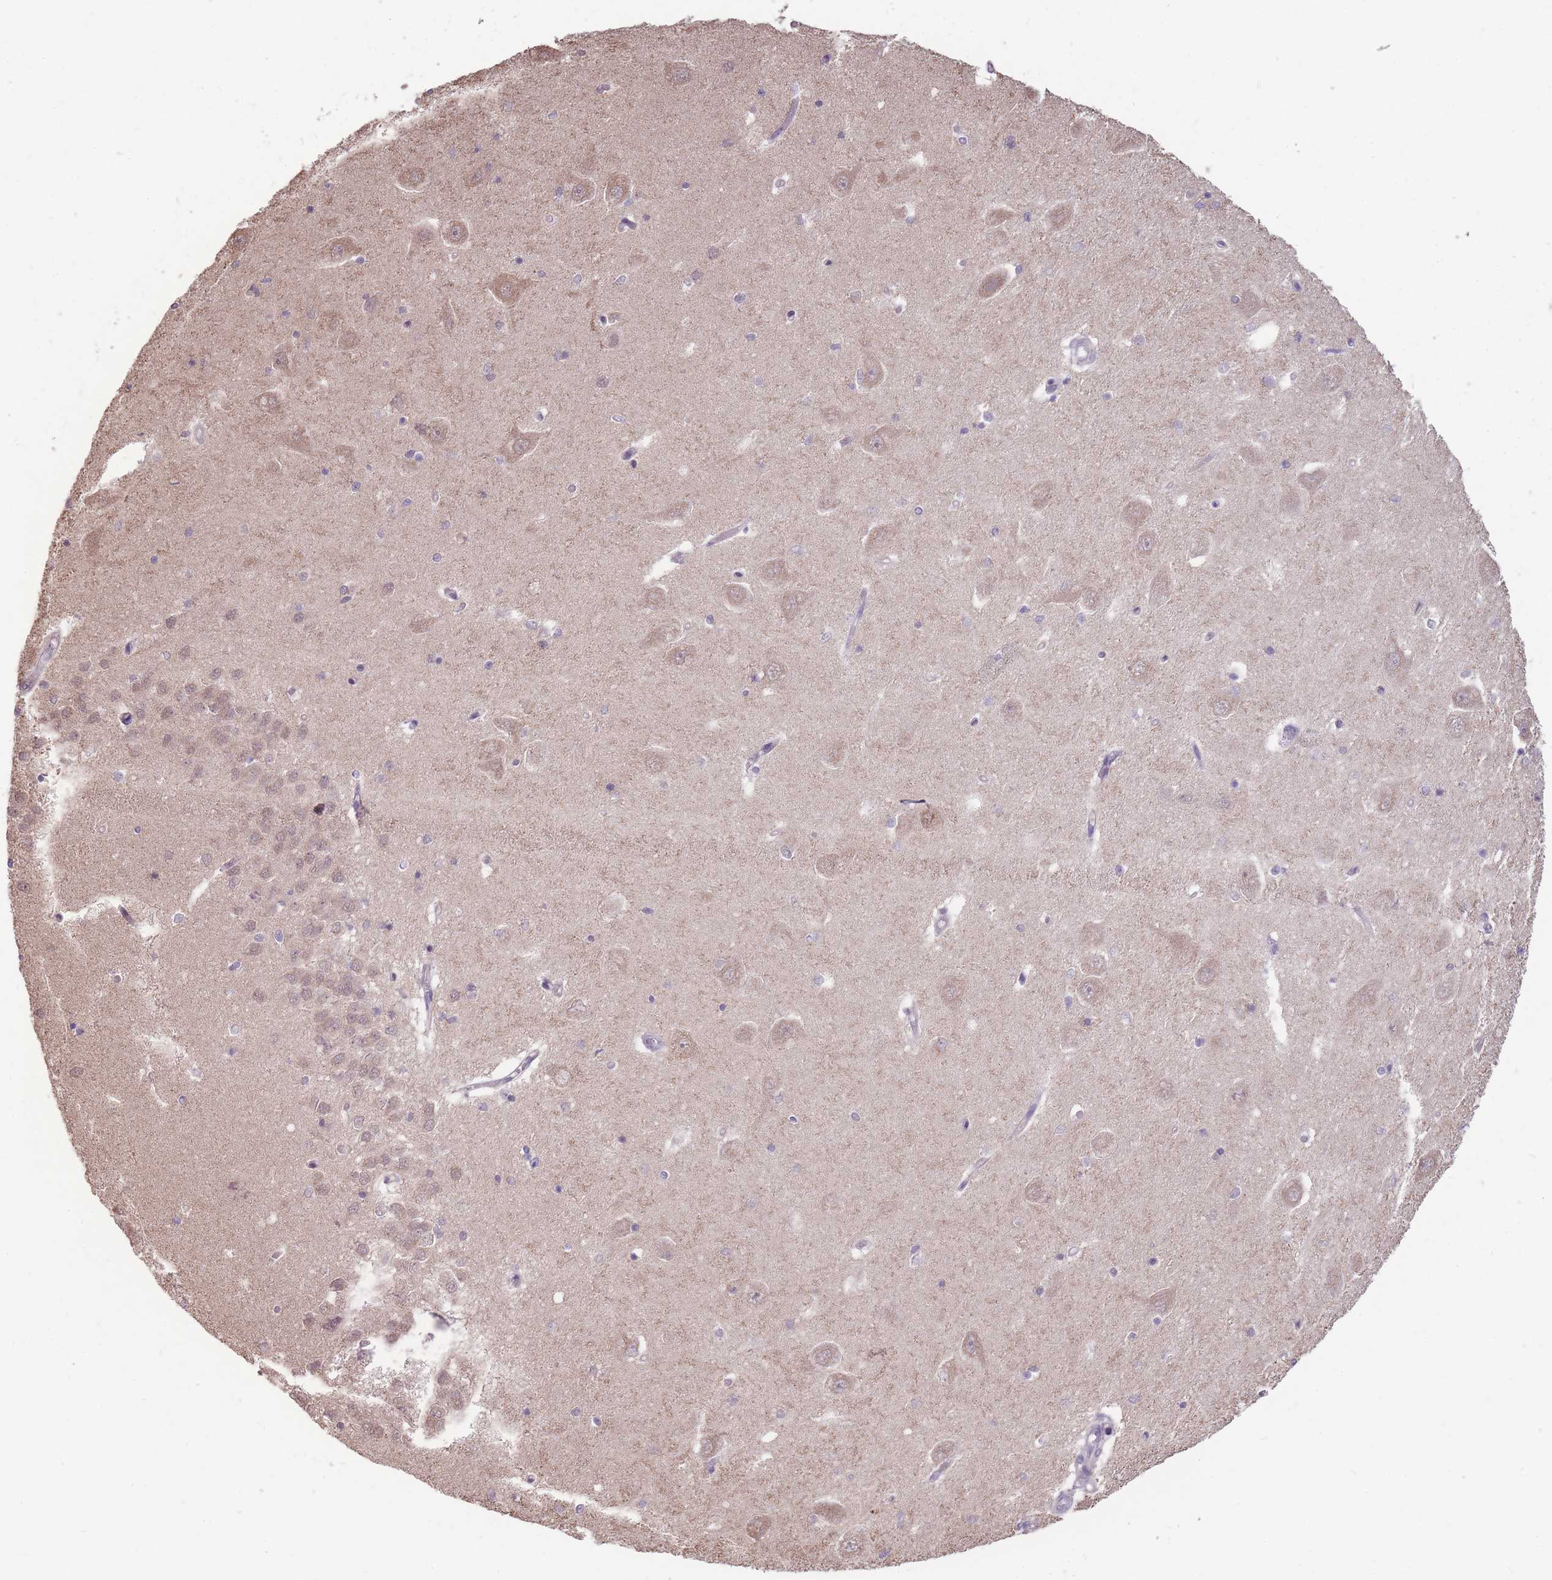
{"staining": {"intensity": "negative", "quantity": "none", "location": "none"}, "tissue": "hippocampus", "cell_type": "Glial cells", "image_type": "normal", "snomed": [{"axis": "morphology", "description": "Normal tissue, NOS"}, {"axis": "topography", "description": "Hippocampus"}], "caption": "The IHC photomicrograph has no significant staining in glial cells of hippocampus.", "gene": "NELL1", "patient": {"sex": "male", "age": 45}}